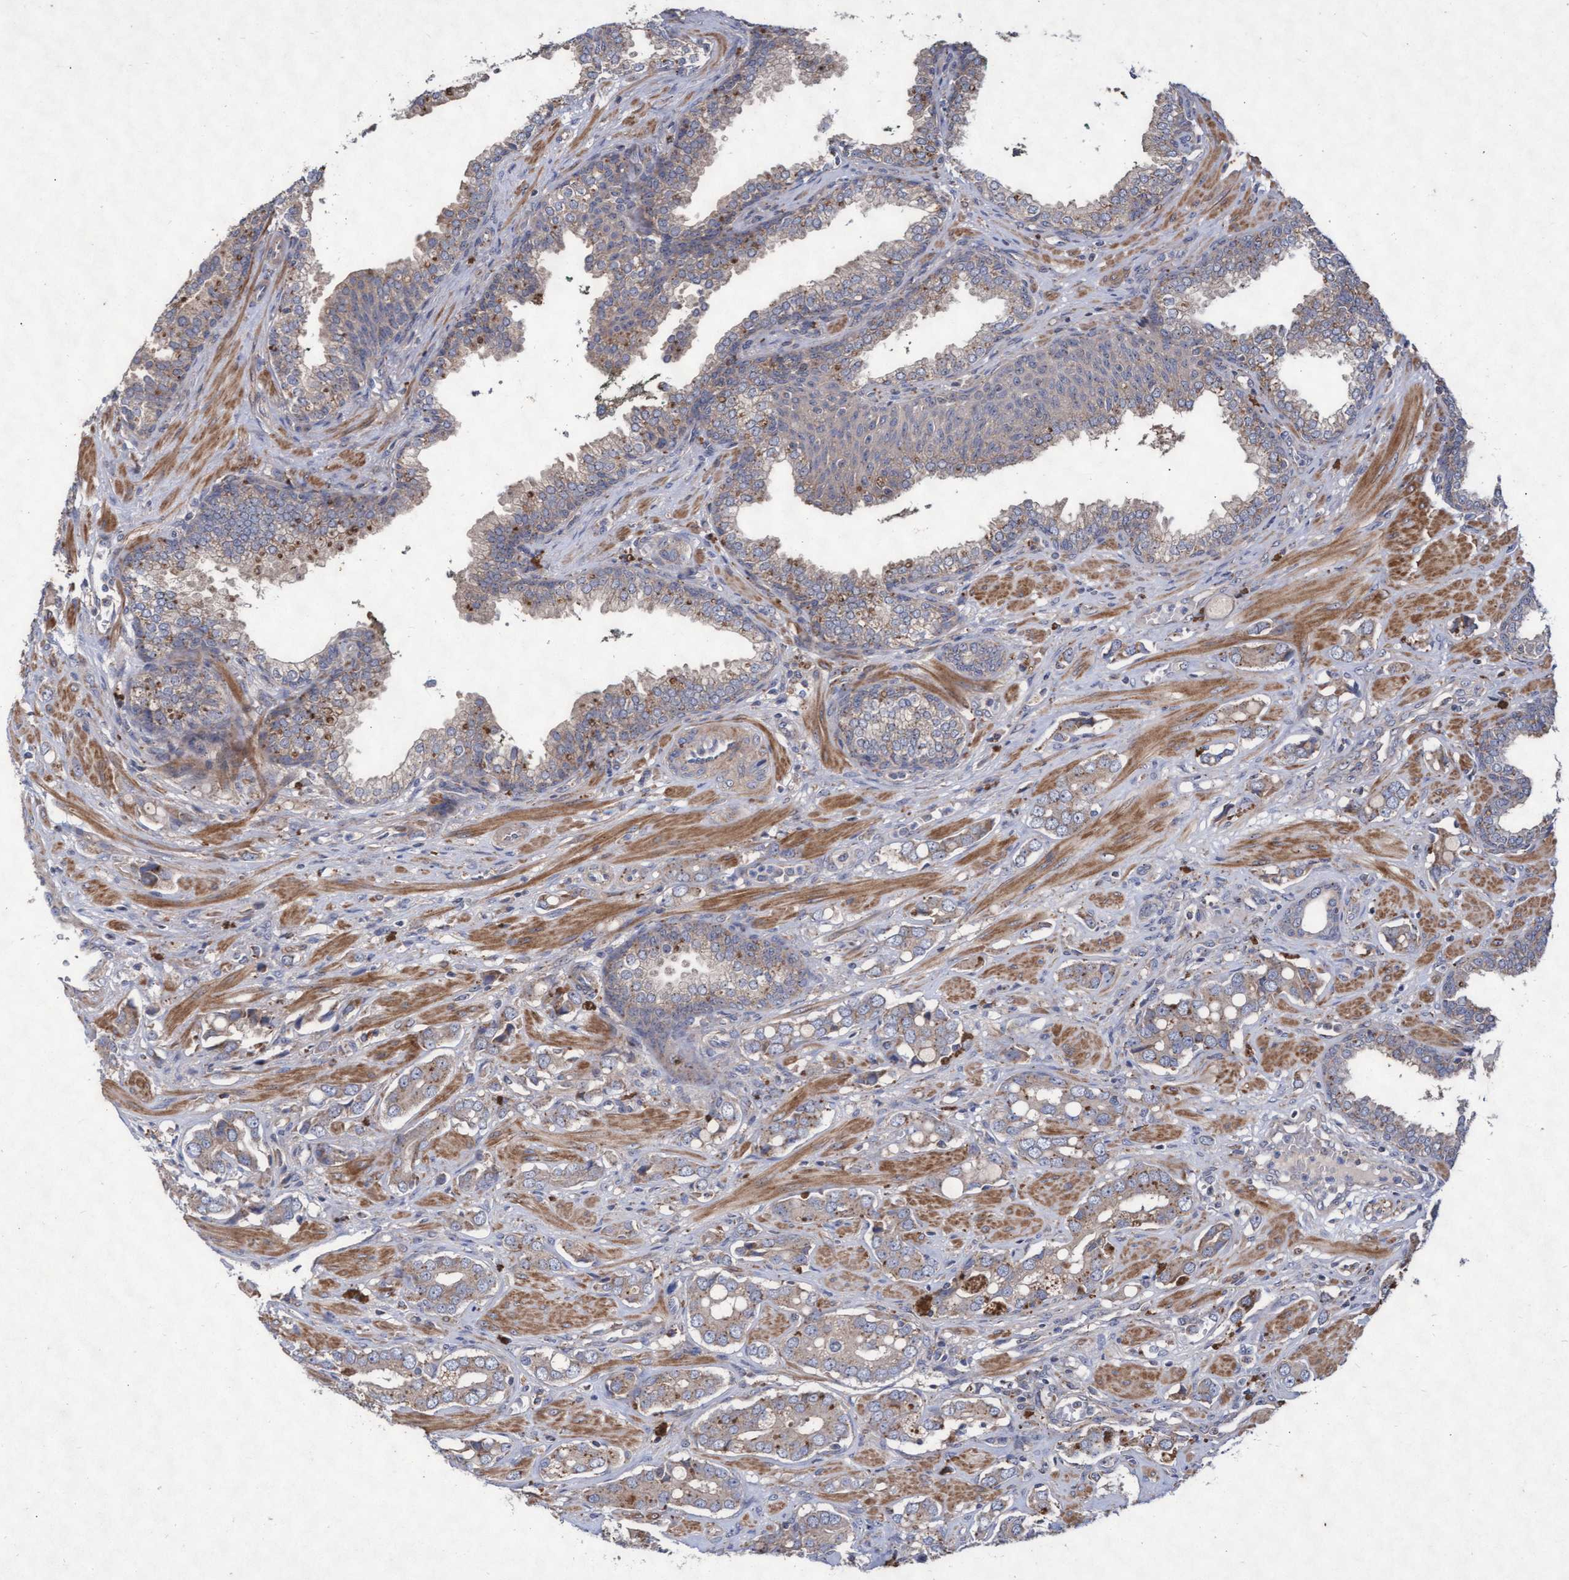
{"staining": {"intensity": "weak", "quantity": ">75%", "location": "cytoplasmic/membranous"}, "tissue": "prostate cancer", "cell_type": "Tumor cells", "image_type": "cancer", "snomed": [{"axis": "morphology", "description": "Adenocarcinoma, High grade"}, {"axis": "topography", "description": "Prostate"}], "caption": "The photomicrograph reveals immunohistochemical staining of prostate cancer. There is weak cytoplasmic/membranous positivity is appreciated in about >75% of tumor cells.", "gene": "ABCF2", "patient": {"sex": "male", "age": 52}}